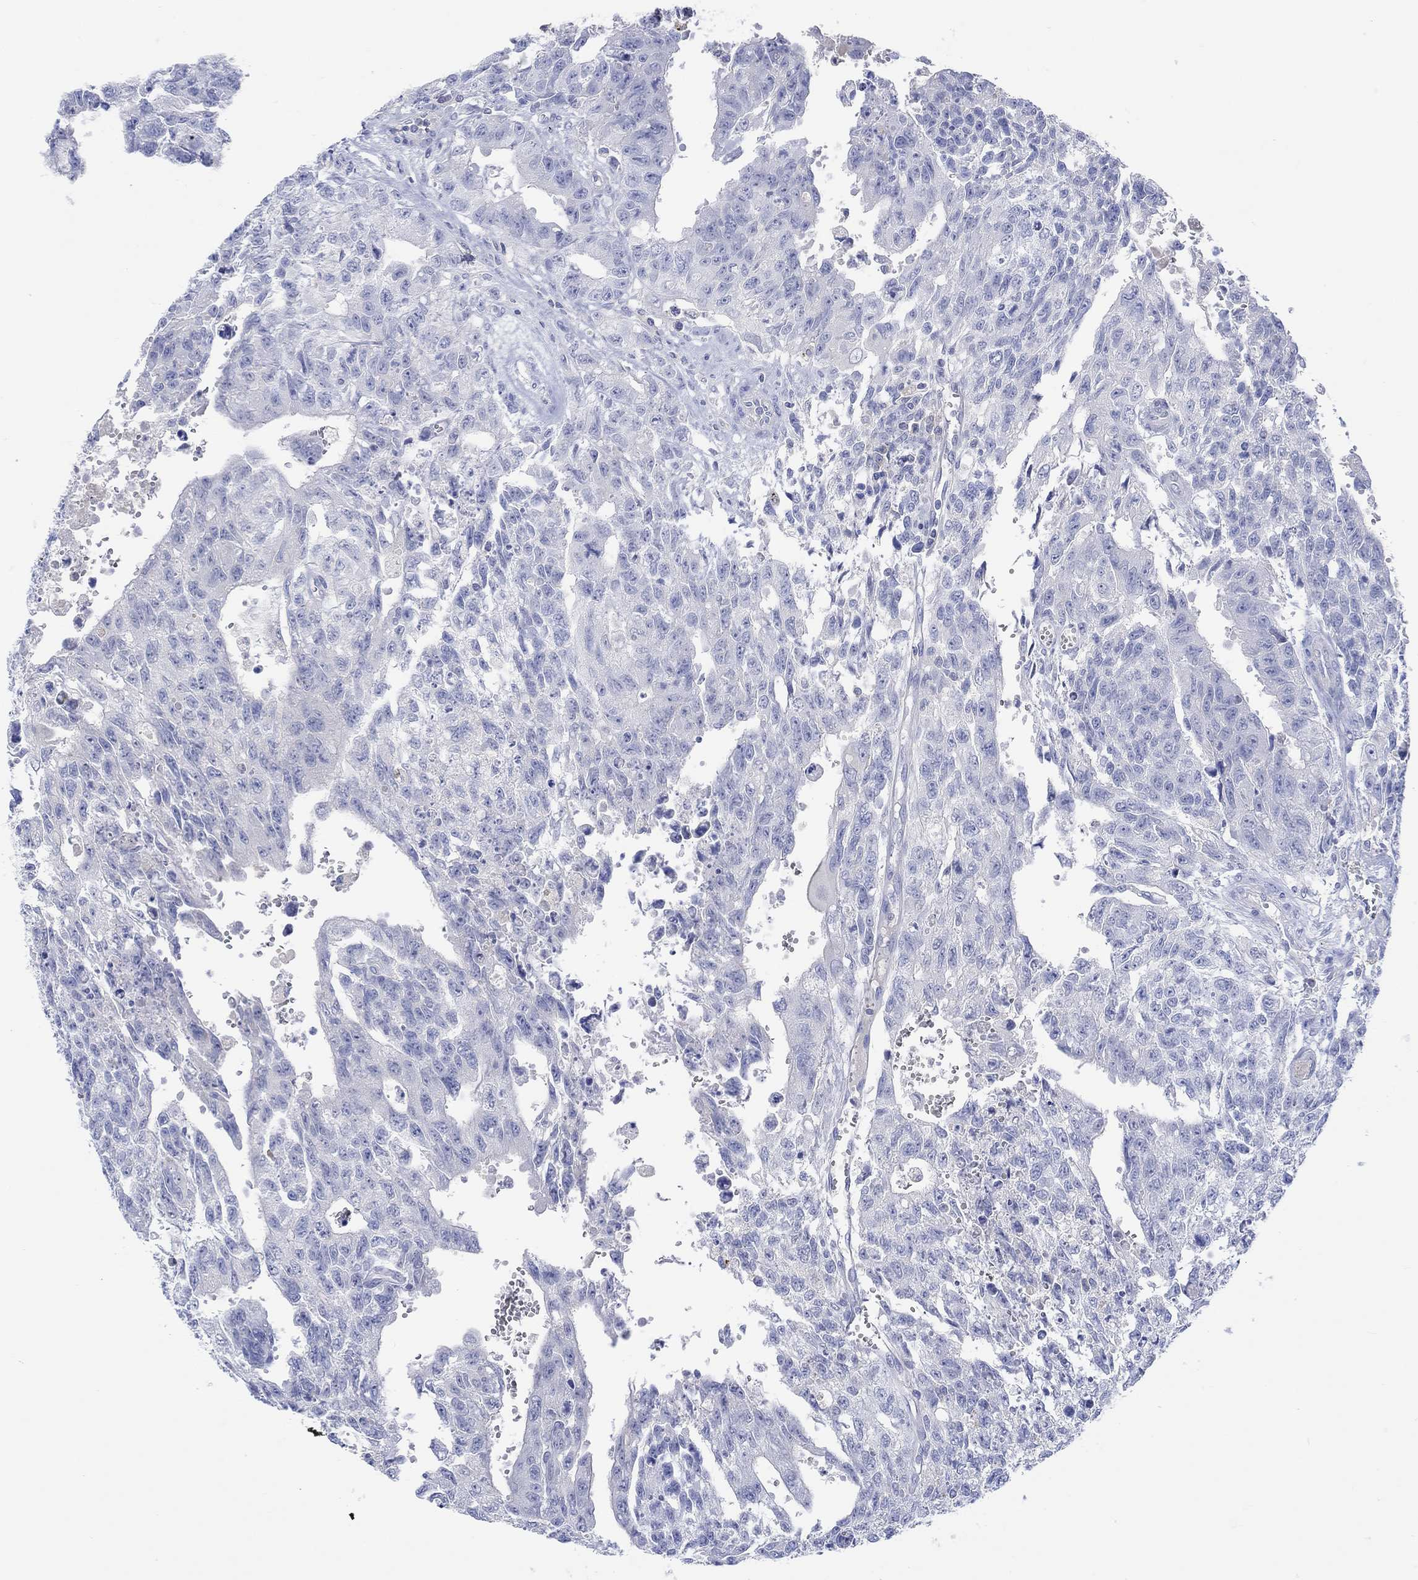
{"staining": {"intensity": "negative", "quantity": "none", "location": "none"}, "tissue": "testis cancer", "cell_type": "Tumor cells", "image_type": "cancer", "snomed": [{"axis": "morphology", "description": "Carcinoma, Embryonal, NOS"}, {"axis": "topography", "description": "Testis"}], "caption": "This is a photomicrograph of immunohistochemistry staining of testis cancer (embryonal carcinoma), which shows no expression in tumor cells. Nuclei are stained in blue.", "gene": "GCM1", "patient": {"sex": "male", "age": 24}}